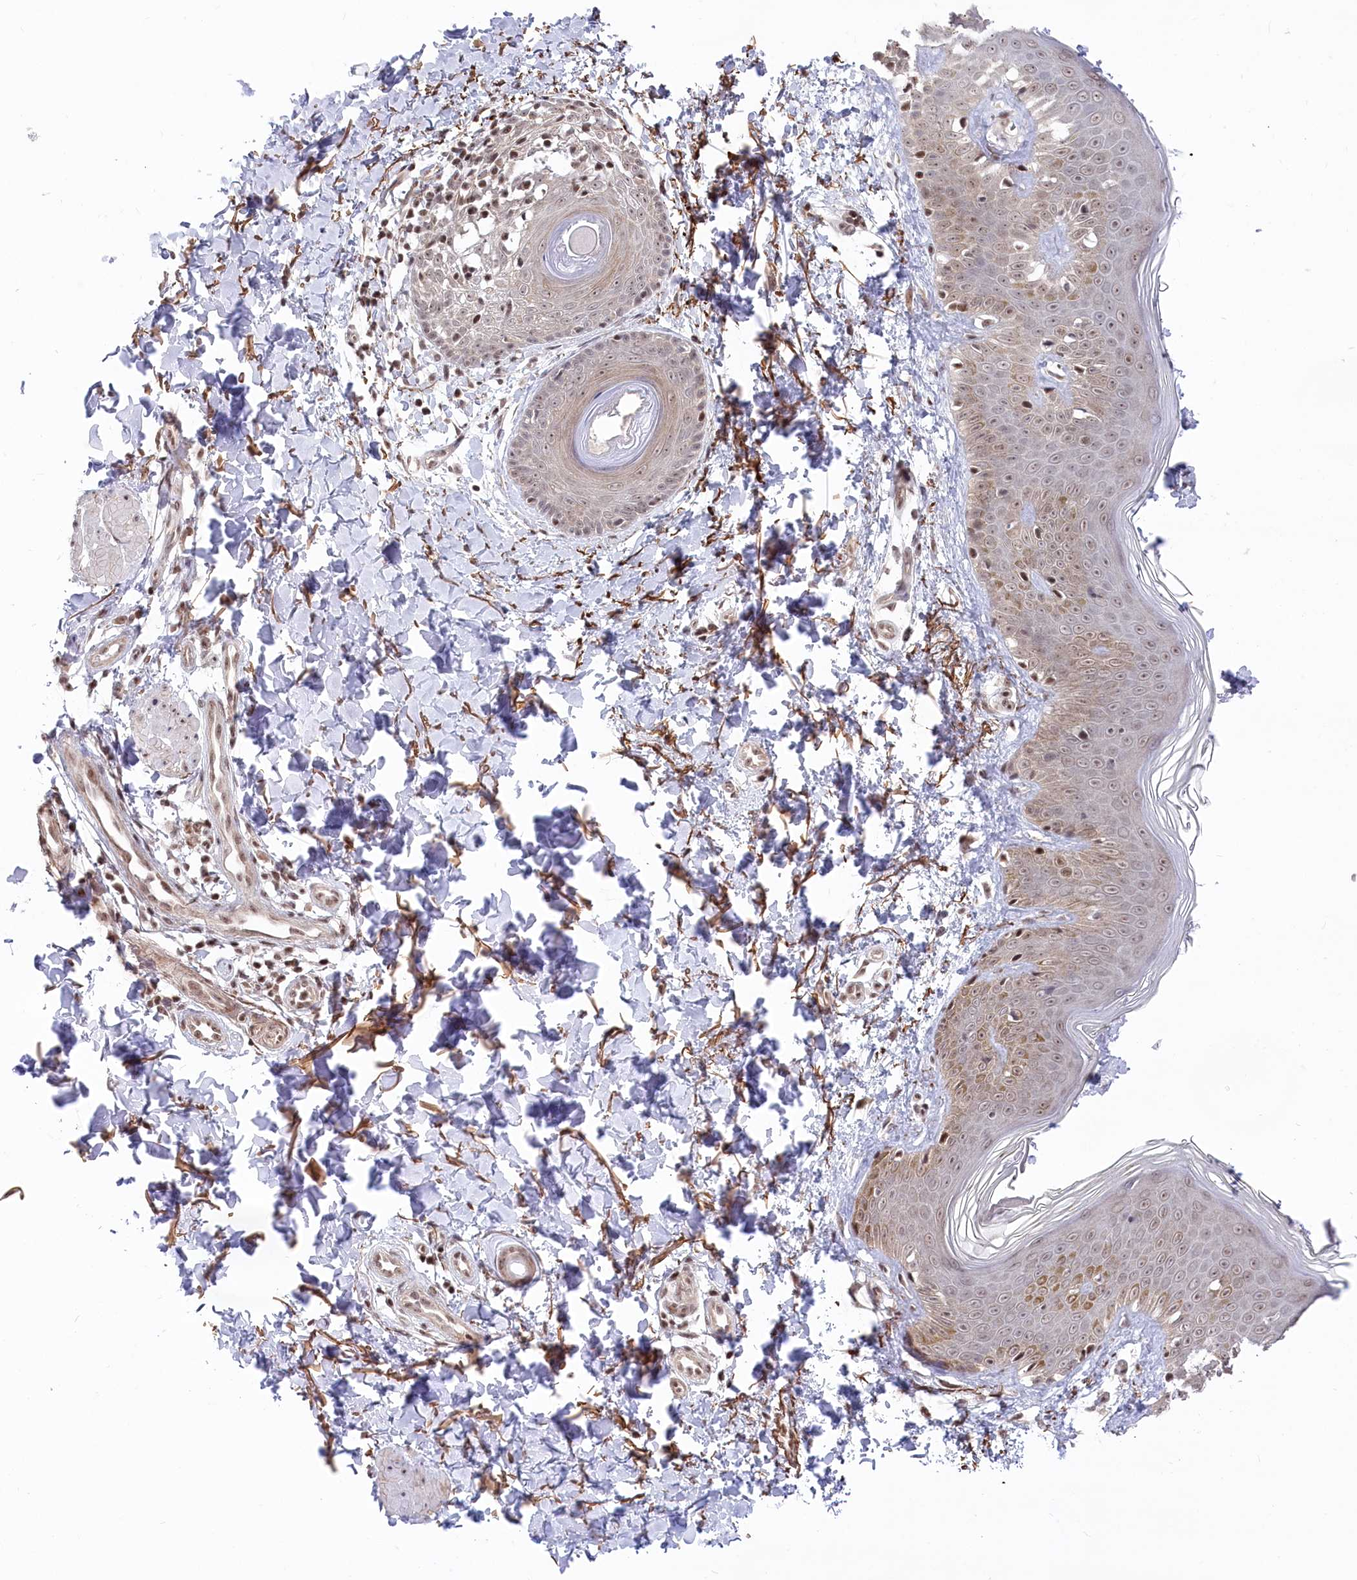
{"staining": {"intensity": "strong", "quantity": ">75%", "location": "nuclear"}, "tissue": "skin", "cell_type": "Fibroblasts", "image_type": "normal", "snomed": [{"axis": "morphology", "description": "Normal tissue, NOS"}, {"axis": "topography", "description": "Skin"}], "caption": "Protein staining of unremarkable skin displays strong nuclear expression in approximately >75% of fibroblasts.", "gene": "CGGBP1", "patient": {"sex": "male", "age": 37}}